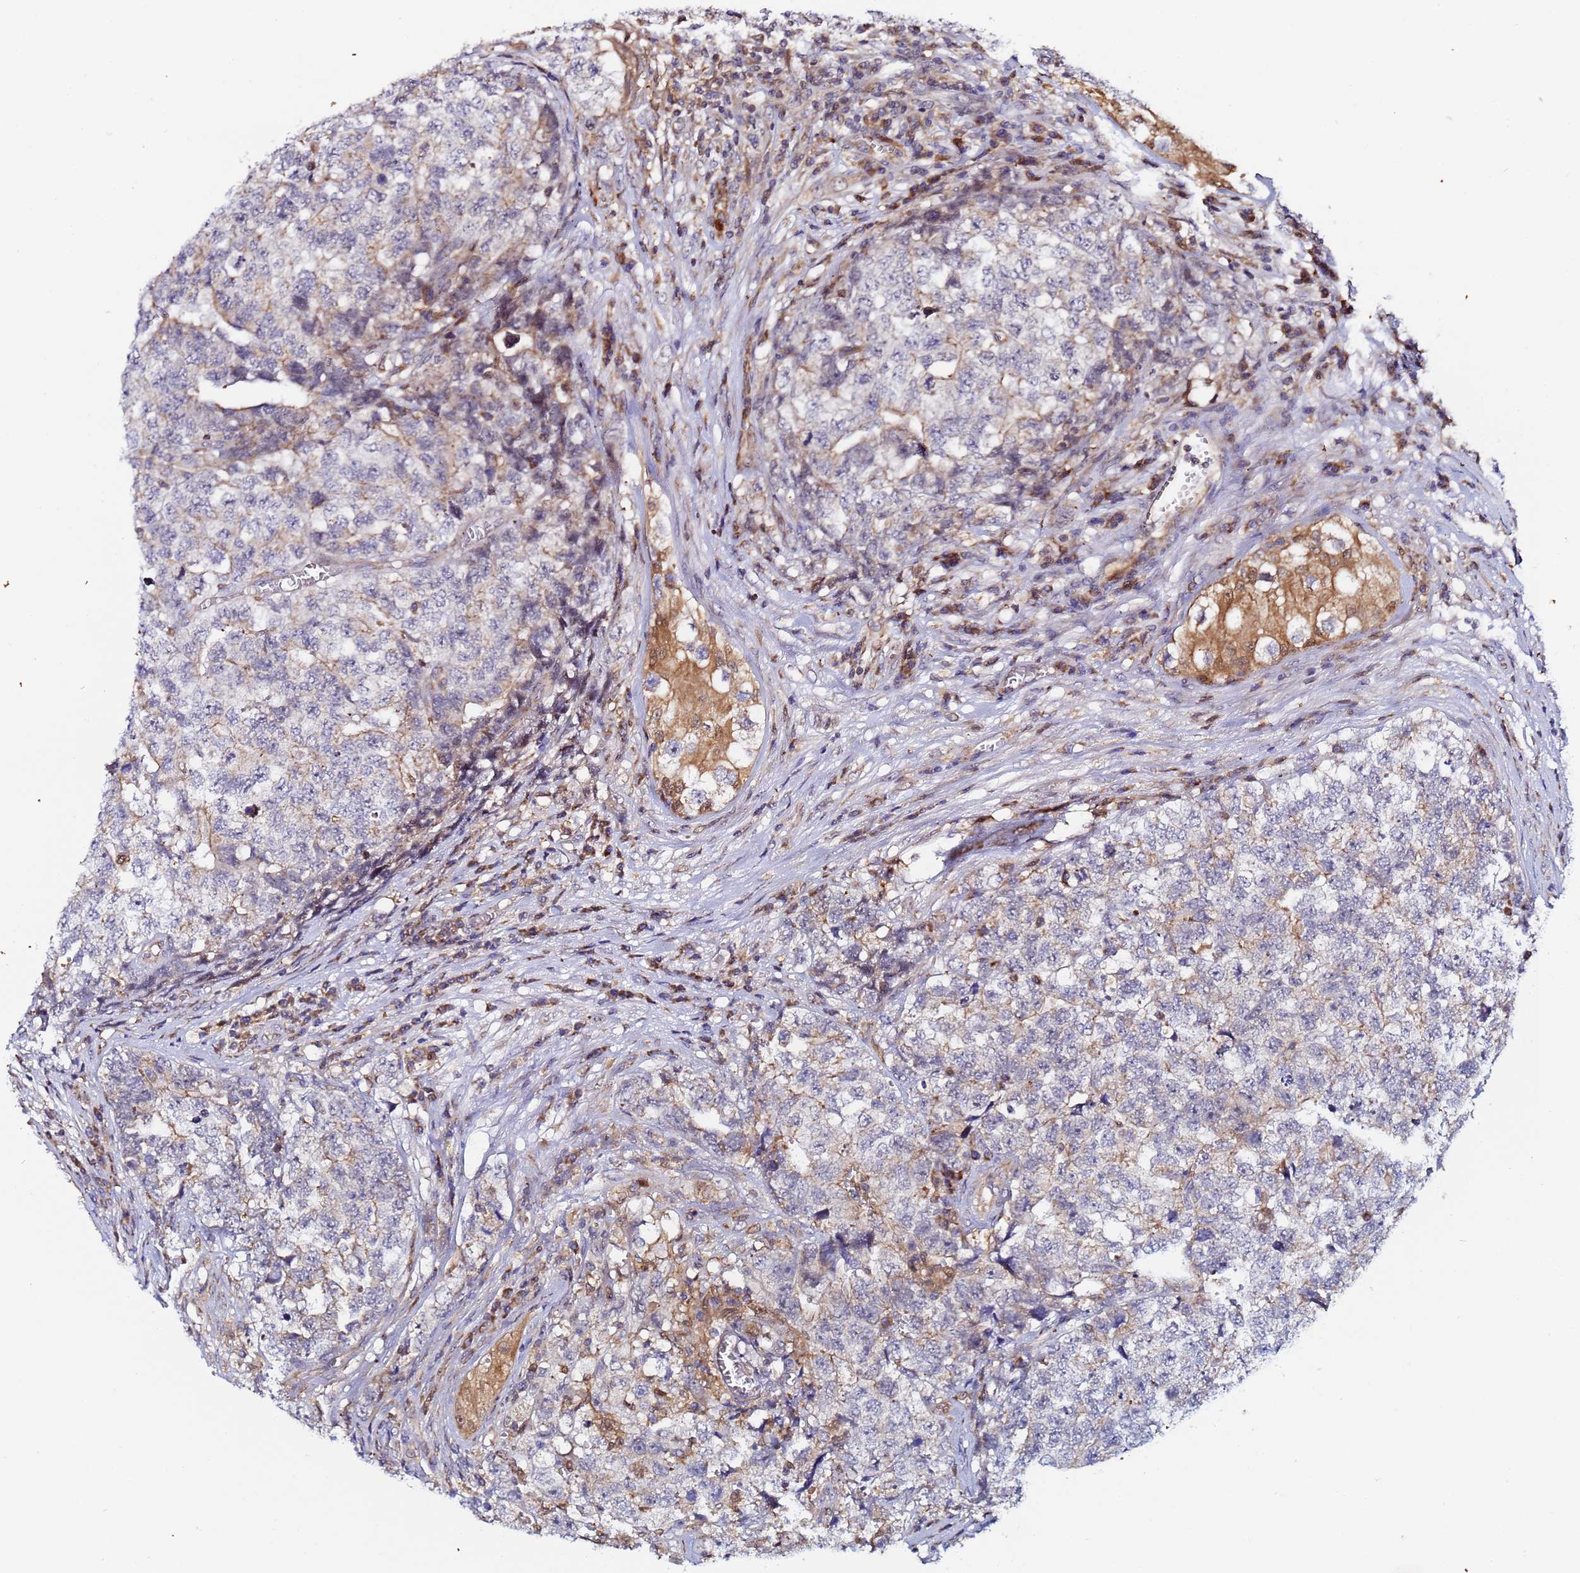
{"staining": {"intensity": "weak", "quantity": "<25%", "location": "cytoplasmic/membranous"}, "tissue": "testis cancer", "cell_type": "Tumor cells", "image_type": "cancer", "snomed": [{"axis": "morphology", "description": "Carcinoma, Embryonal, NOS"}, {"axis": "topography", "description": "Testis"}], "caption": "An IHC photomicrograph of testis cancer is shown. There is no staining in tumor cells of testis cancer.", "gene": "CCDC127", "patient": {"sex": "male", "age": 31}}